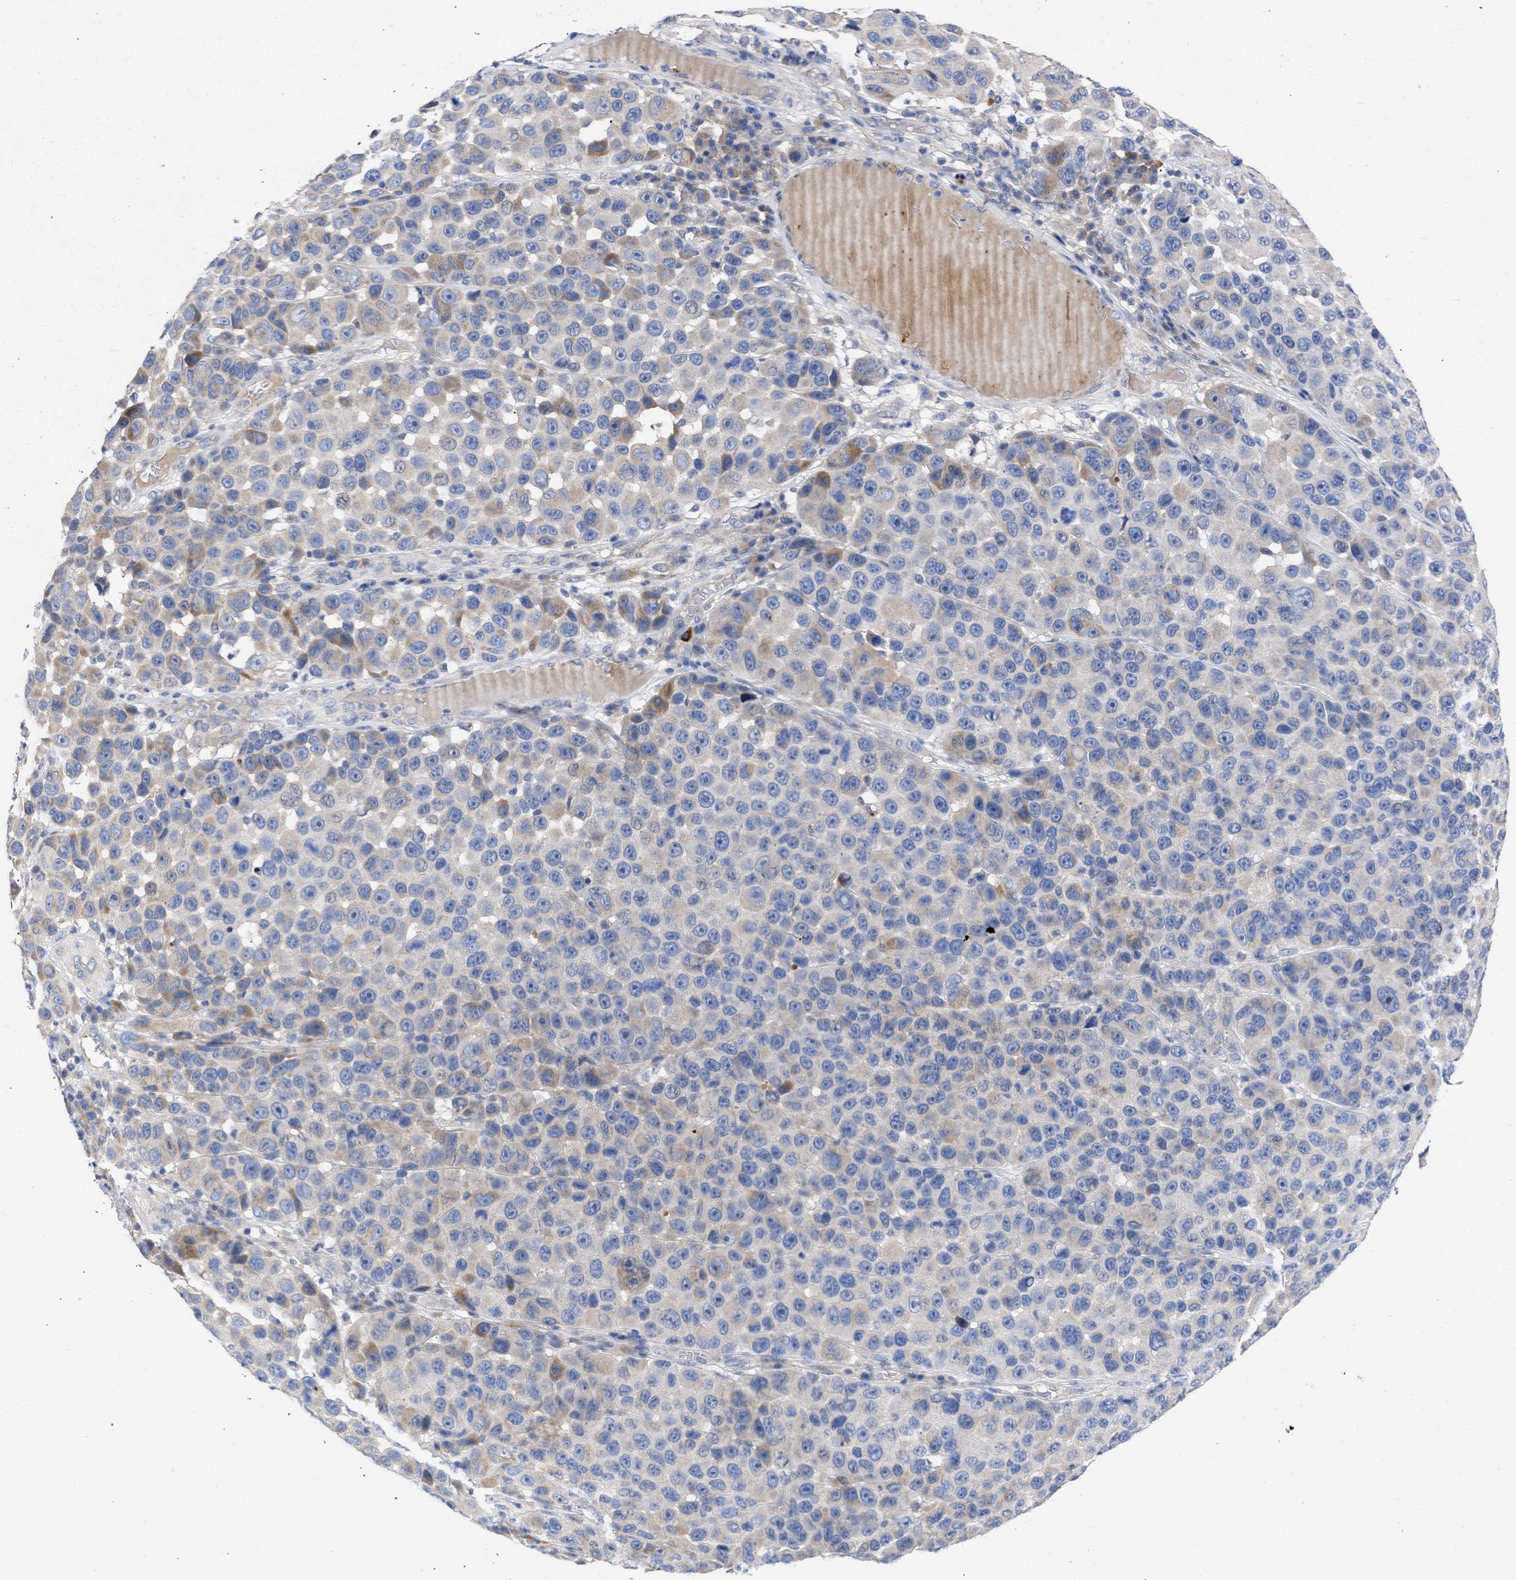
{"staining": {"intensity": "negative", "quantity": "none", "location": "none"}, "tissue": "melanoma", "cell_type": "Tumor cells", "image_type": "cancer", "snomed": [{"axis": "morphology", "description": "Malignant melanoma, NOS"}, {"axis": "topography", "description": "Skin"}], "caption": "There is no significant staining in tumor cells of melanoma. Brightfield microscopy of immunohistochemistry (IHC) stained with DAB (3,3'-diaminobenzidine) (brown) and hematoxylin (blue), captured at high magnification.", "gene": "ARHGEF4", "patient": {"sex": "male", "age": 53}}